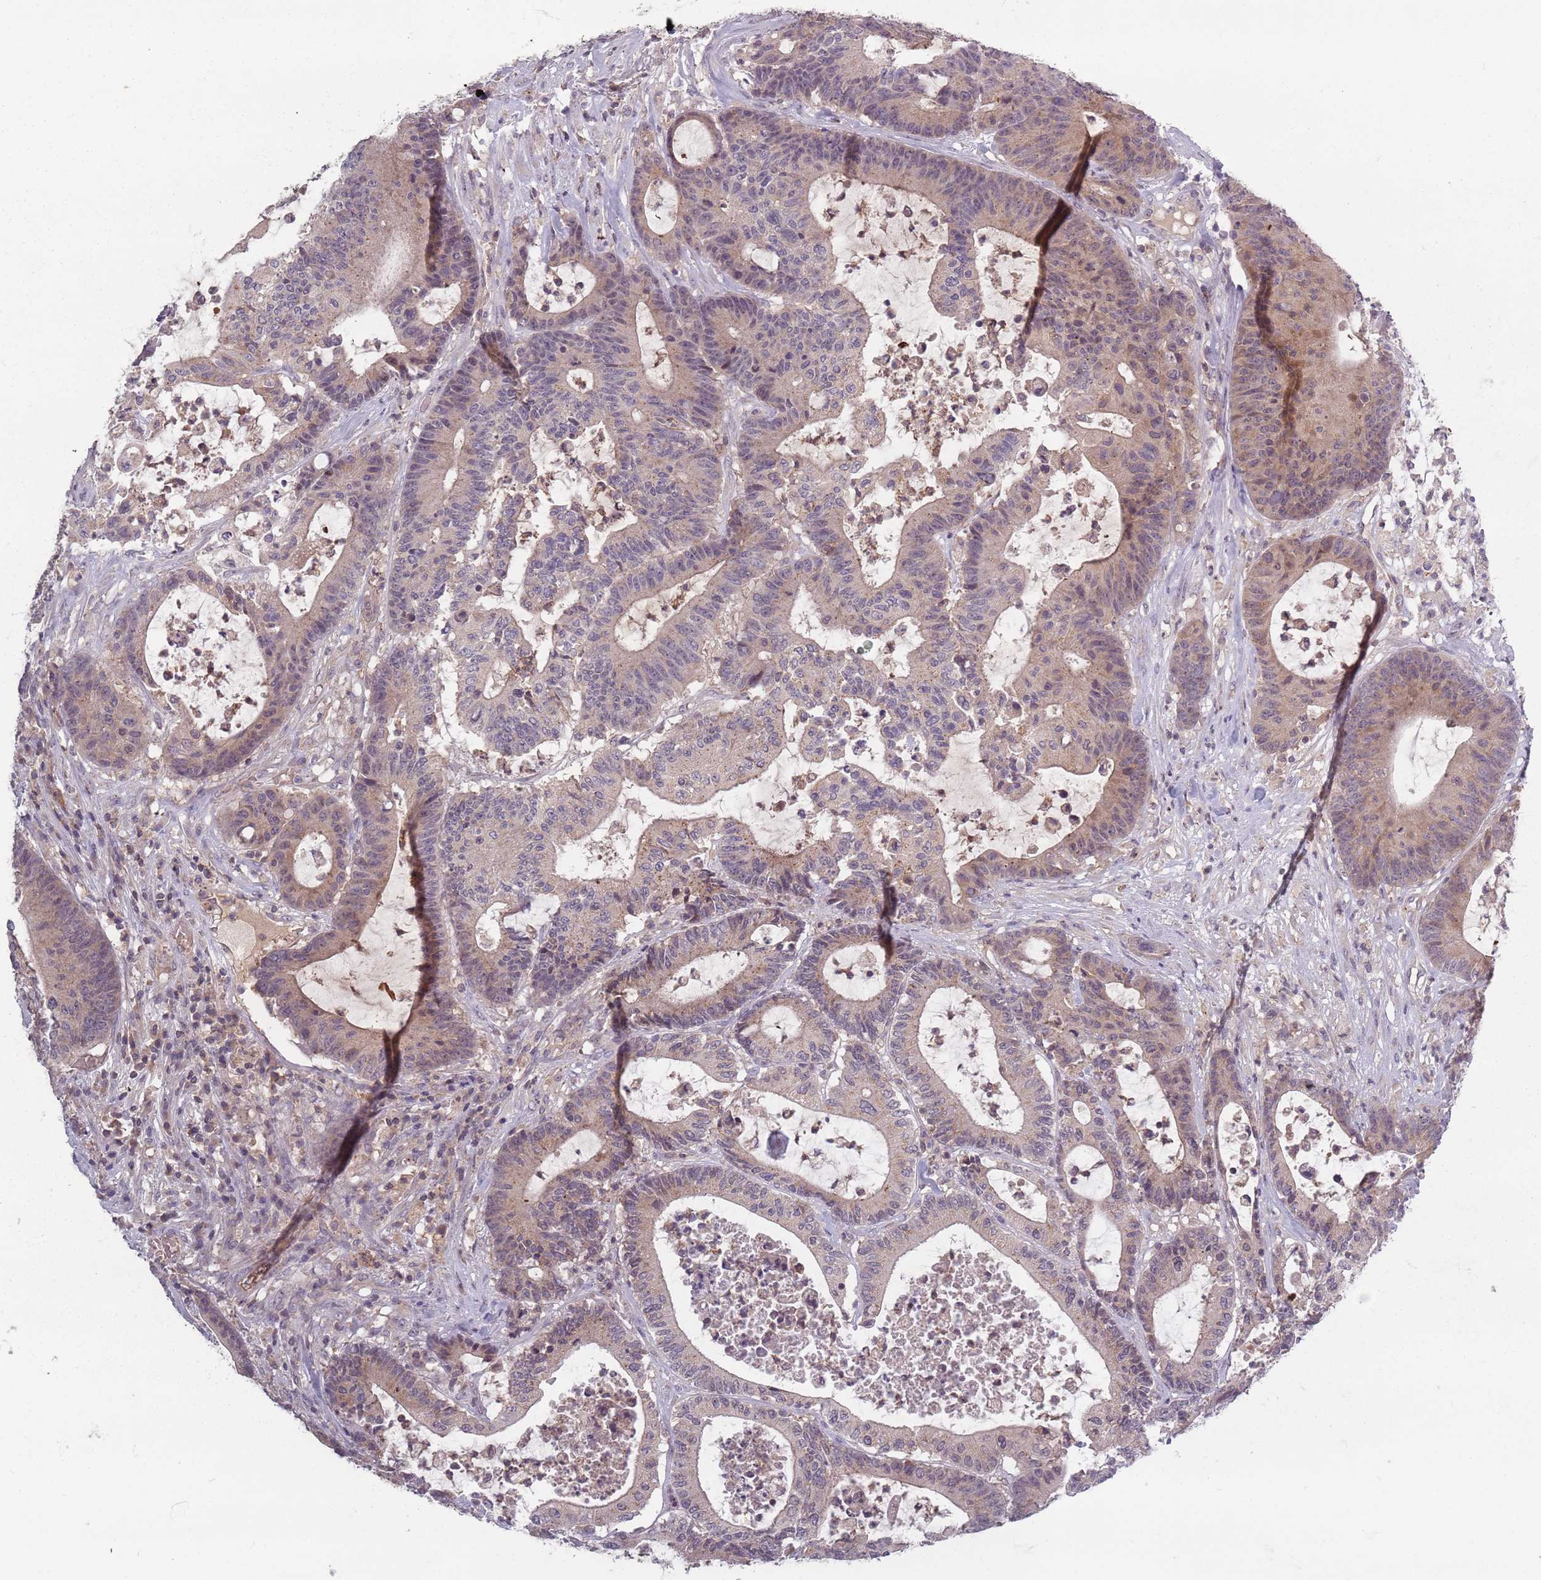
{"staining": {"intensity": "weak", "quantity": "25%-75%", "location": "cytoplasmic/membranous"}, "tissue": "colorectal cancer", "cell_type": "Tumor cells", "image_type": "cancer", "snomed": [{"axis": "morphology", "description": "Adenocarcinoma, NOS"}, {"axis": "topography", "description": "Colon"}], "caption": "Tumor cells exhibit low levels of weak cytoplasmic/membranous positivity in about 25%-75% of cells in human adenocarcinoma (colorectal).", "gene": "ASB13", "patient": {"sex": "female", "age": 84}}